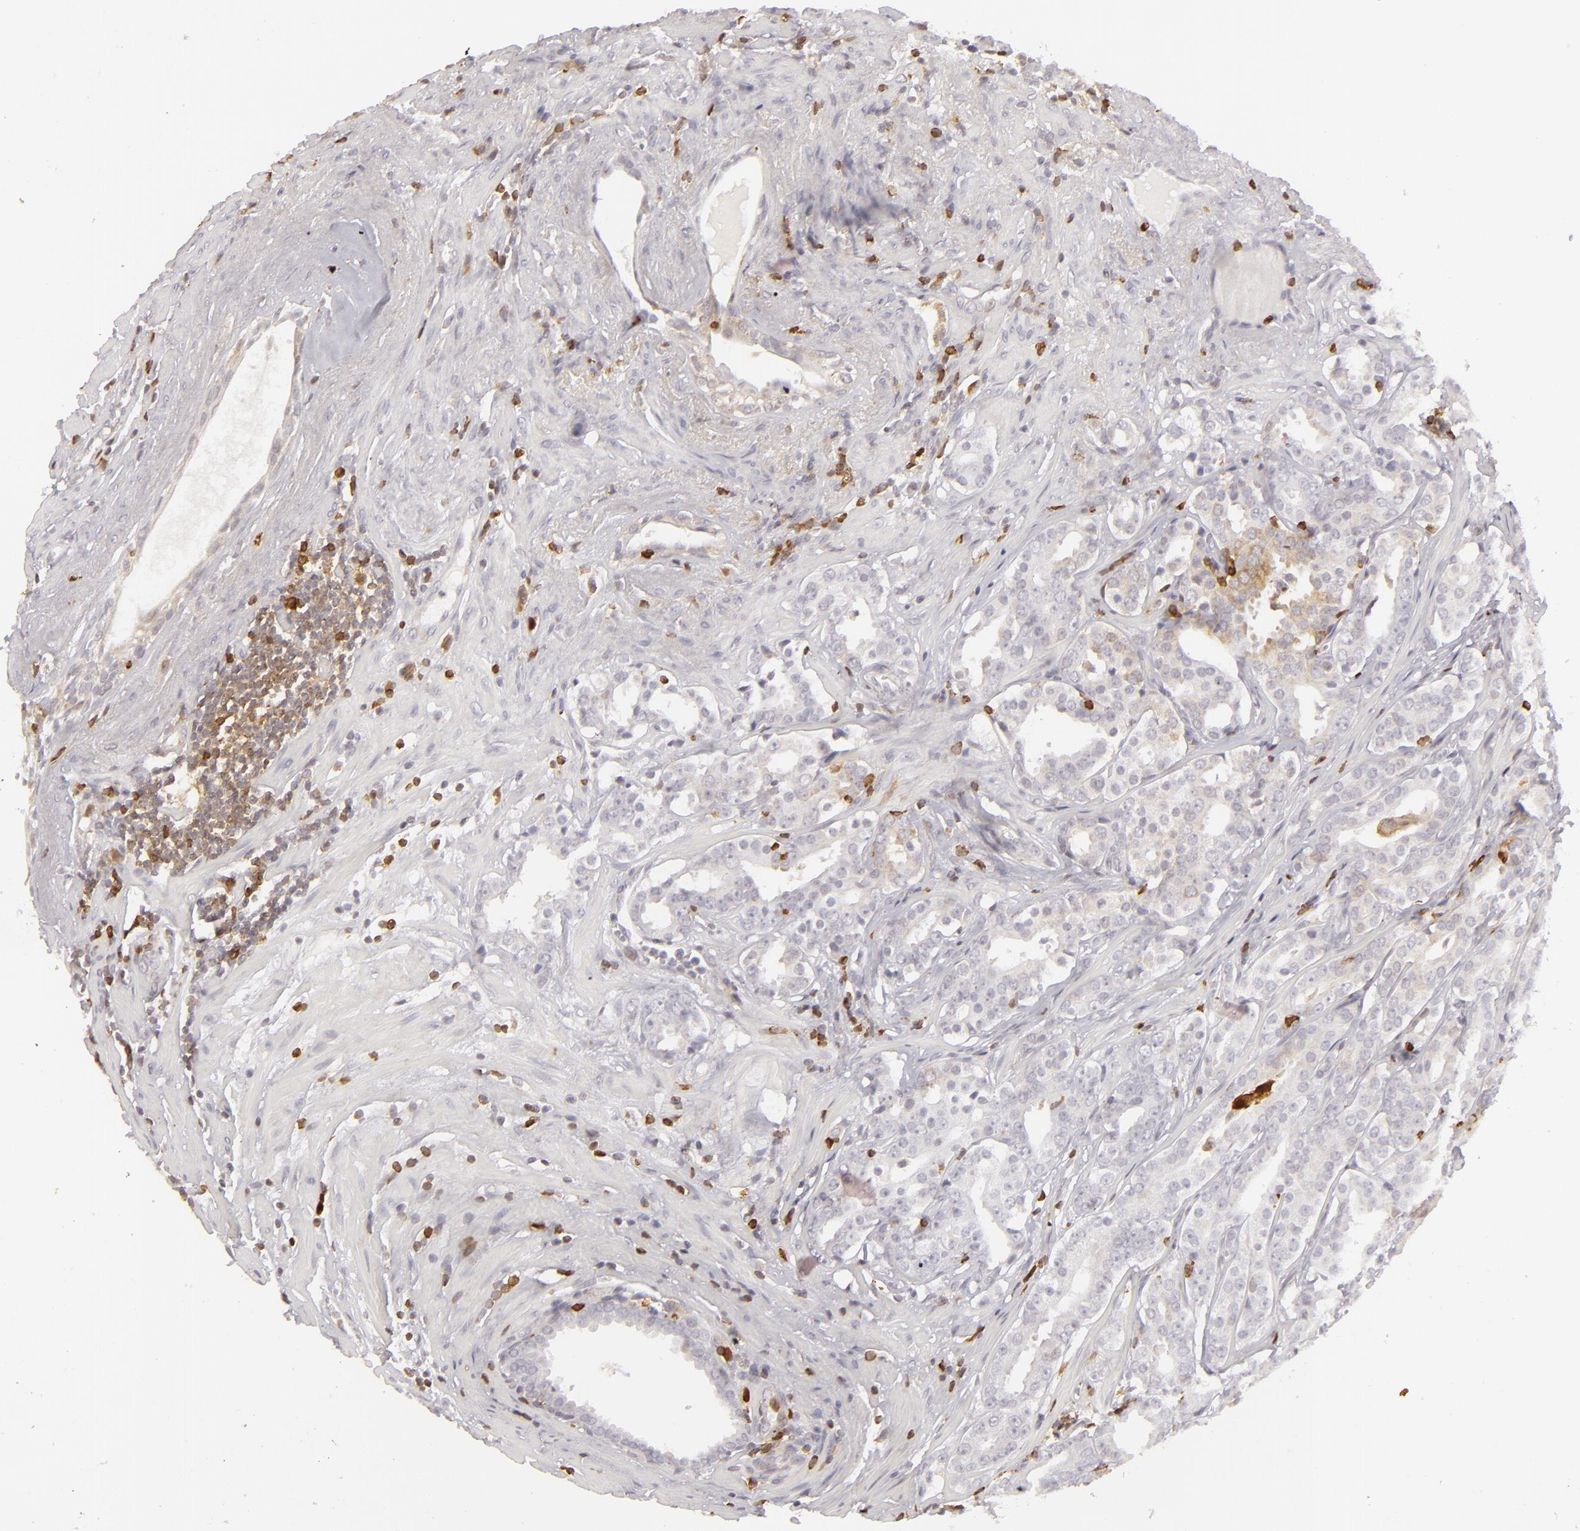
{"staining": {"intensity": "weak", "quantity": "<25%", "location": "cytoplasmic/membranous"}, "tissue": "prostate cancer", "cell_type": "Tumor cells", "image_type": "cancer", "snomed": [{"axis": "morphology", "description": "Adenocarcinoma, Low grade"}, {"axis": "topography", "description": "Prostate"}], "caption": "High magnification brightfield microscopy of prostate cancer (adenocarcinoma (low-grade)) stained with DAB (brown) and counterstained with hematoxylin (blue): tumor cells show no significant expression.", "gene": "APOBEC3G", "patient": {"sex": "male", "age": 59}}